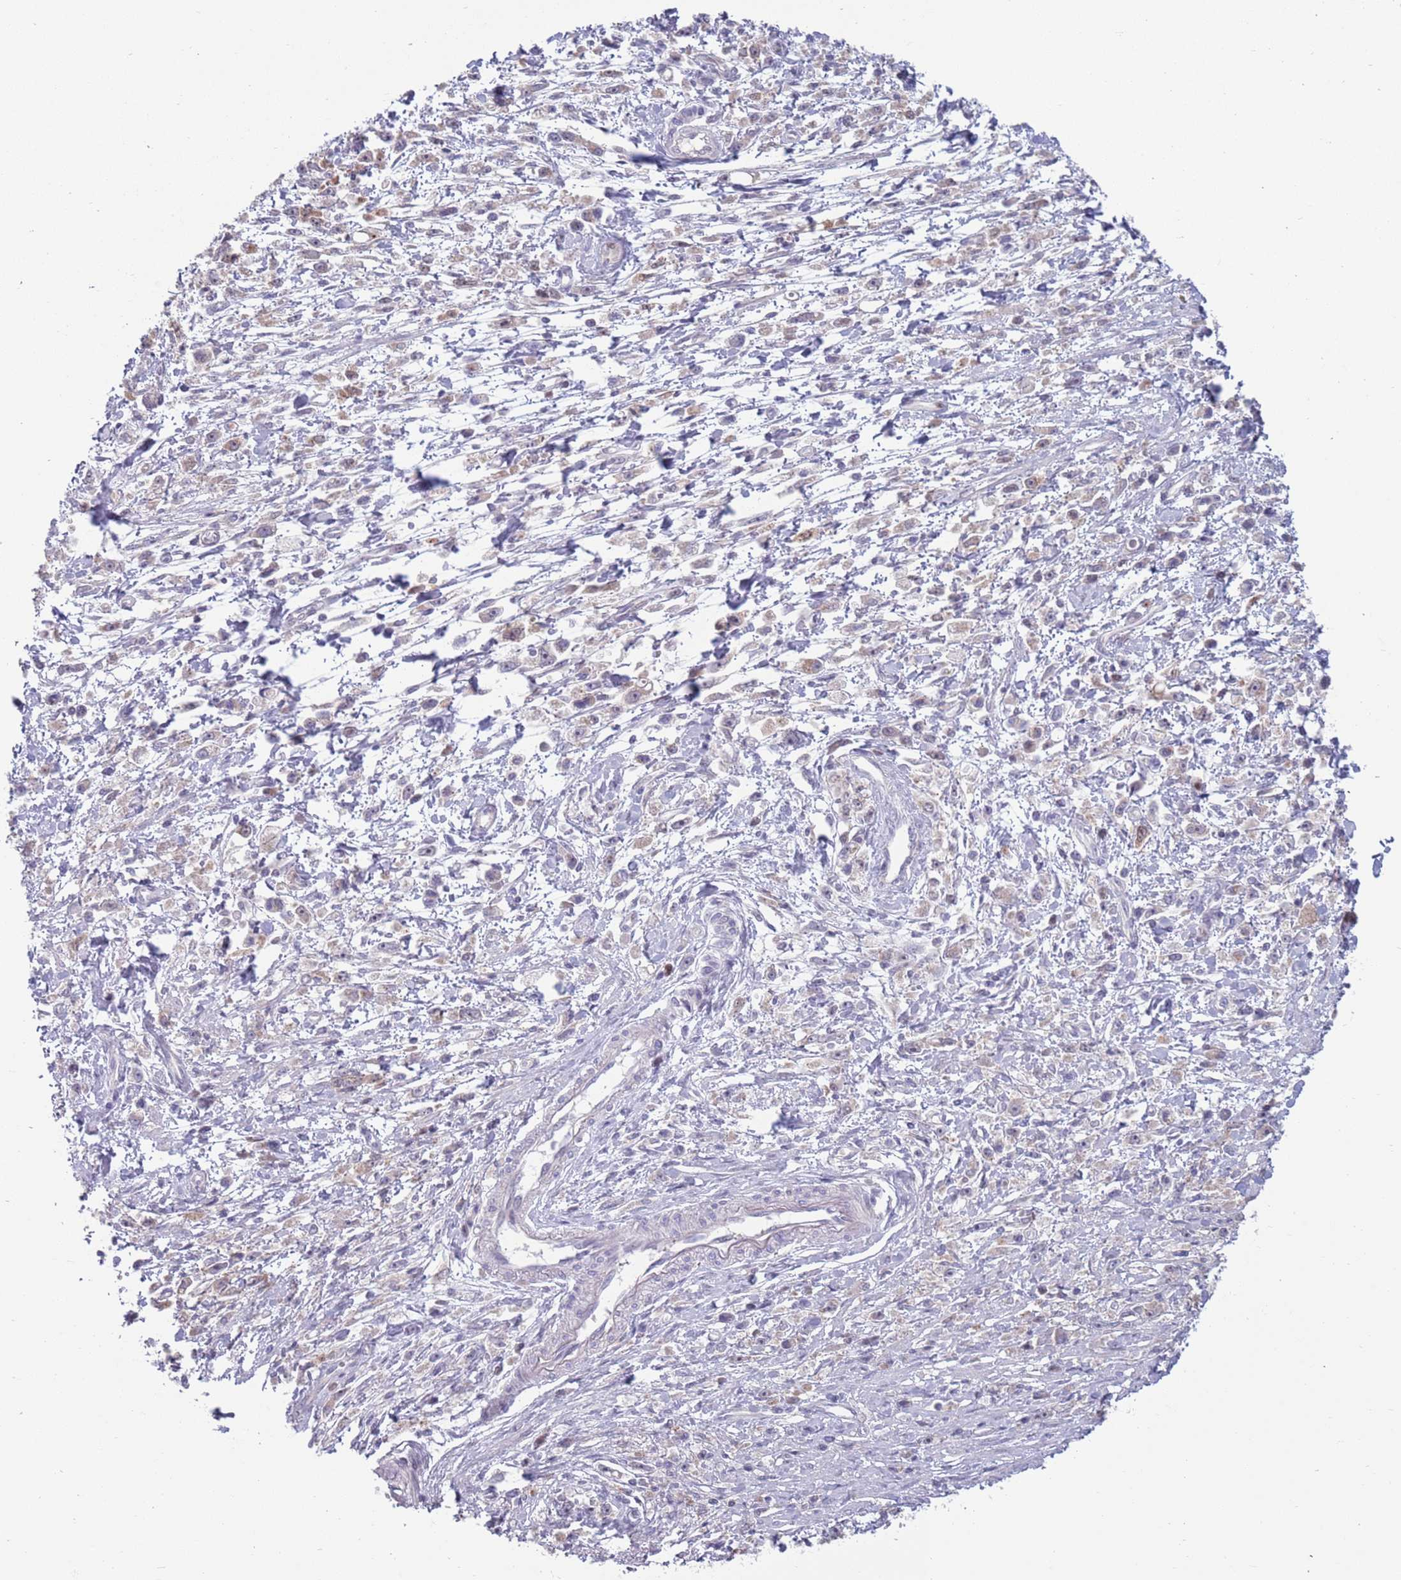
{"staining": {"intensity": "negative", "quantity": "none", "location": "none"}, "tissue": "stomach cancer", "cell_type": "Tumor cells", "image_type": "cancer", "snomed": [{"axis": "morphology", "description": "Adenocarcinoma, NOS"}, {"axis": "topography", "description": "Stomach"}], "caption": "Human stomach adenocarcinoma stained for a protein using immunohistochemistry (IHC) displays no positivity in tumor cells.", "gene": "CLNS1A", "patient": {"sex": "female", "age": 59}}